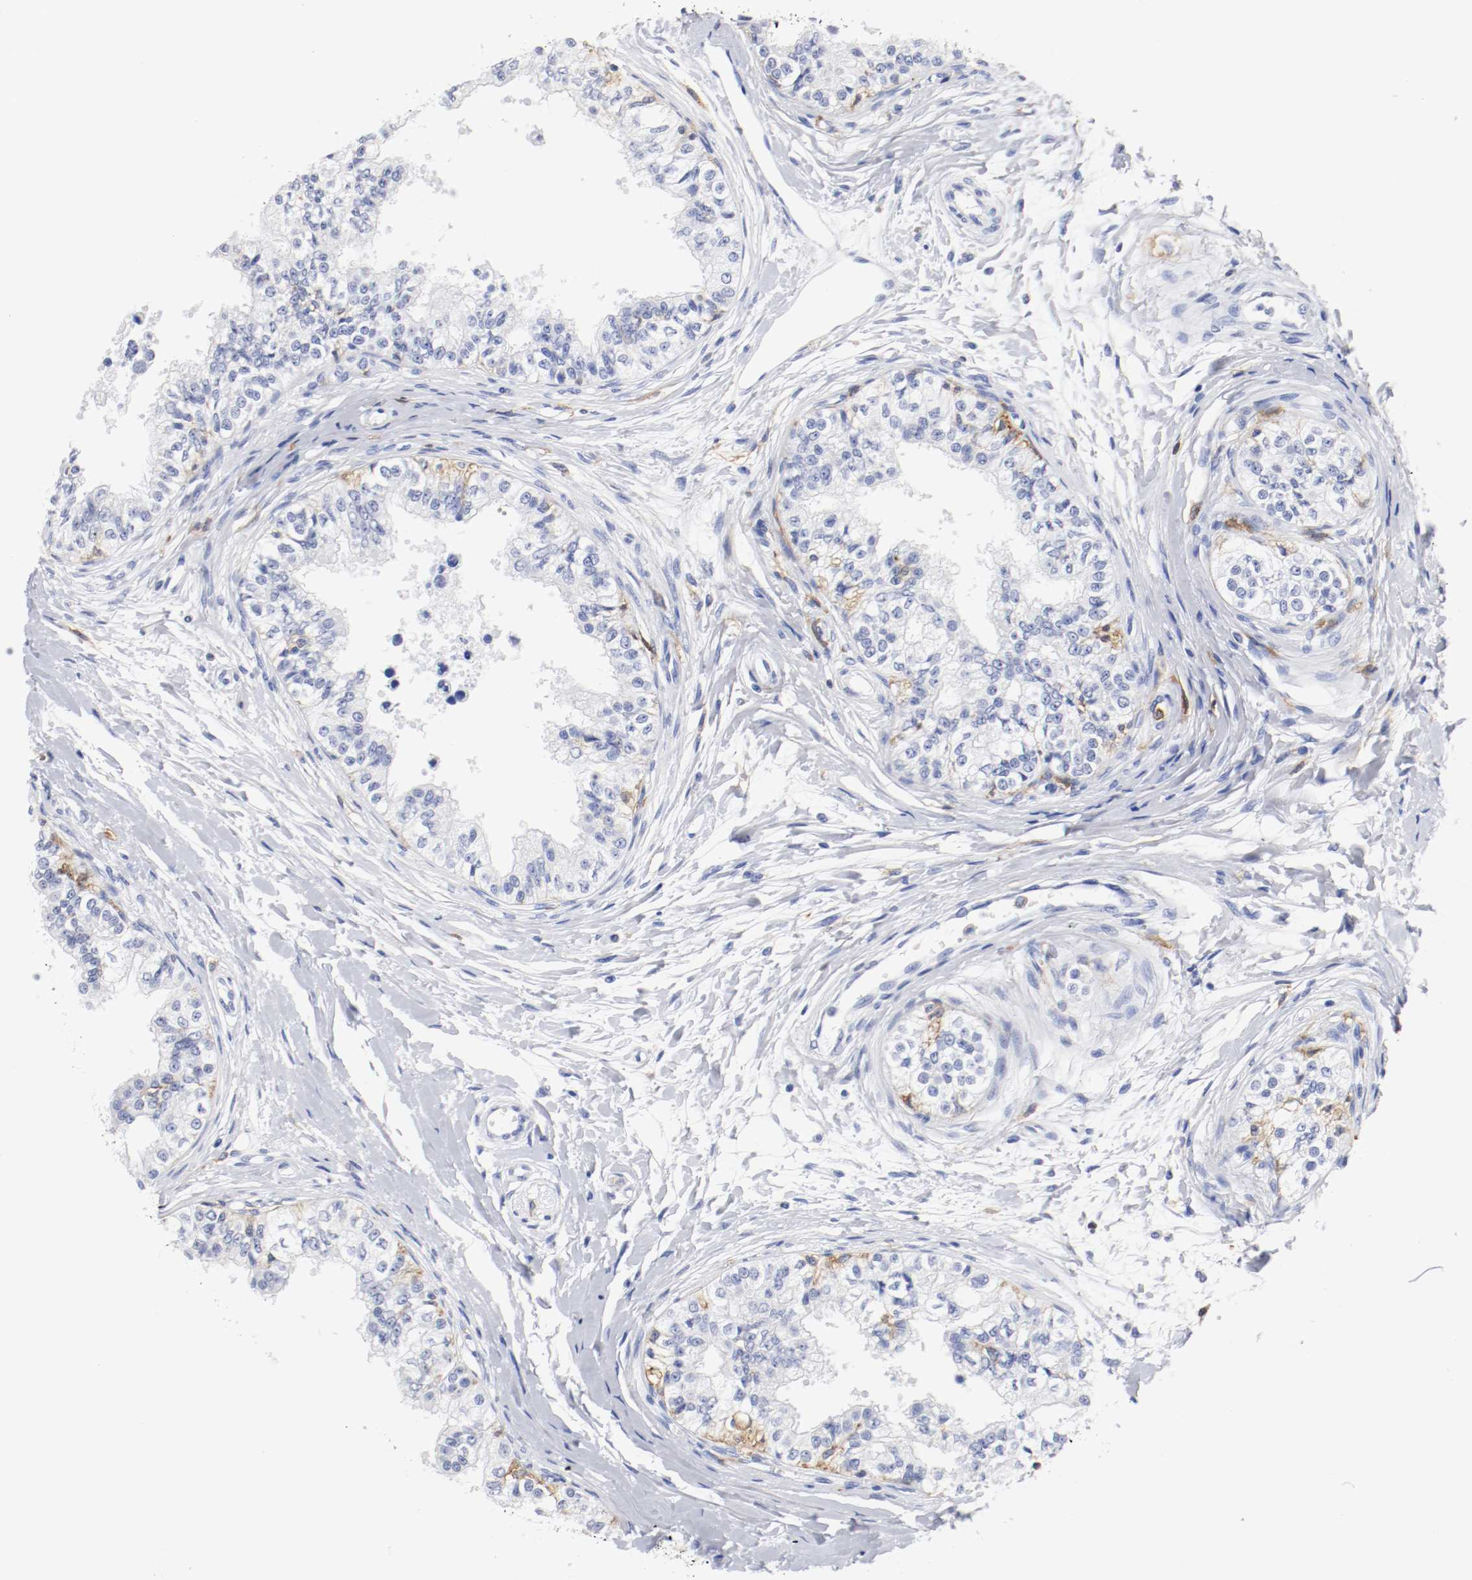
{"staining": {"intensity": "negative", "quantity": "none", "location": "none"}, "tissue": "epididymis", "cell_type": "Glandular cells", "image_type": "normal", "snomed": [{"axis": "morphology", "description": "Normal tissue, NOS"}, {"axis": "morphology", "description": "Adenocarcinoma, metastatic, NOS"}, {"axis": "topography", "description": "Testis"}, {"axis": "topography", "description": "Epididymis"}], "caption": "Immunohistochemistry (IHC) micrograph of normal epididymis stained for a protein (brown), which exhibits no positivity in glandular cells.", "gene": "ITGAX", "patient": {"sex": "male", "age": 26}}